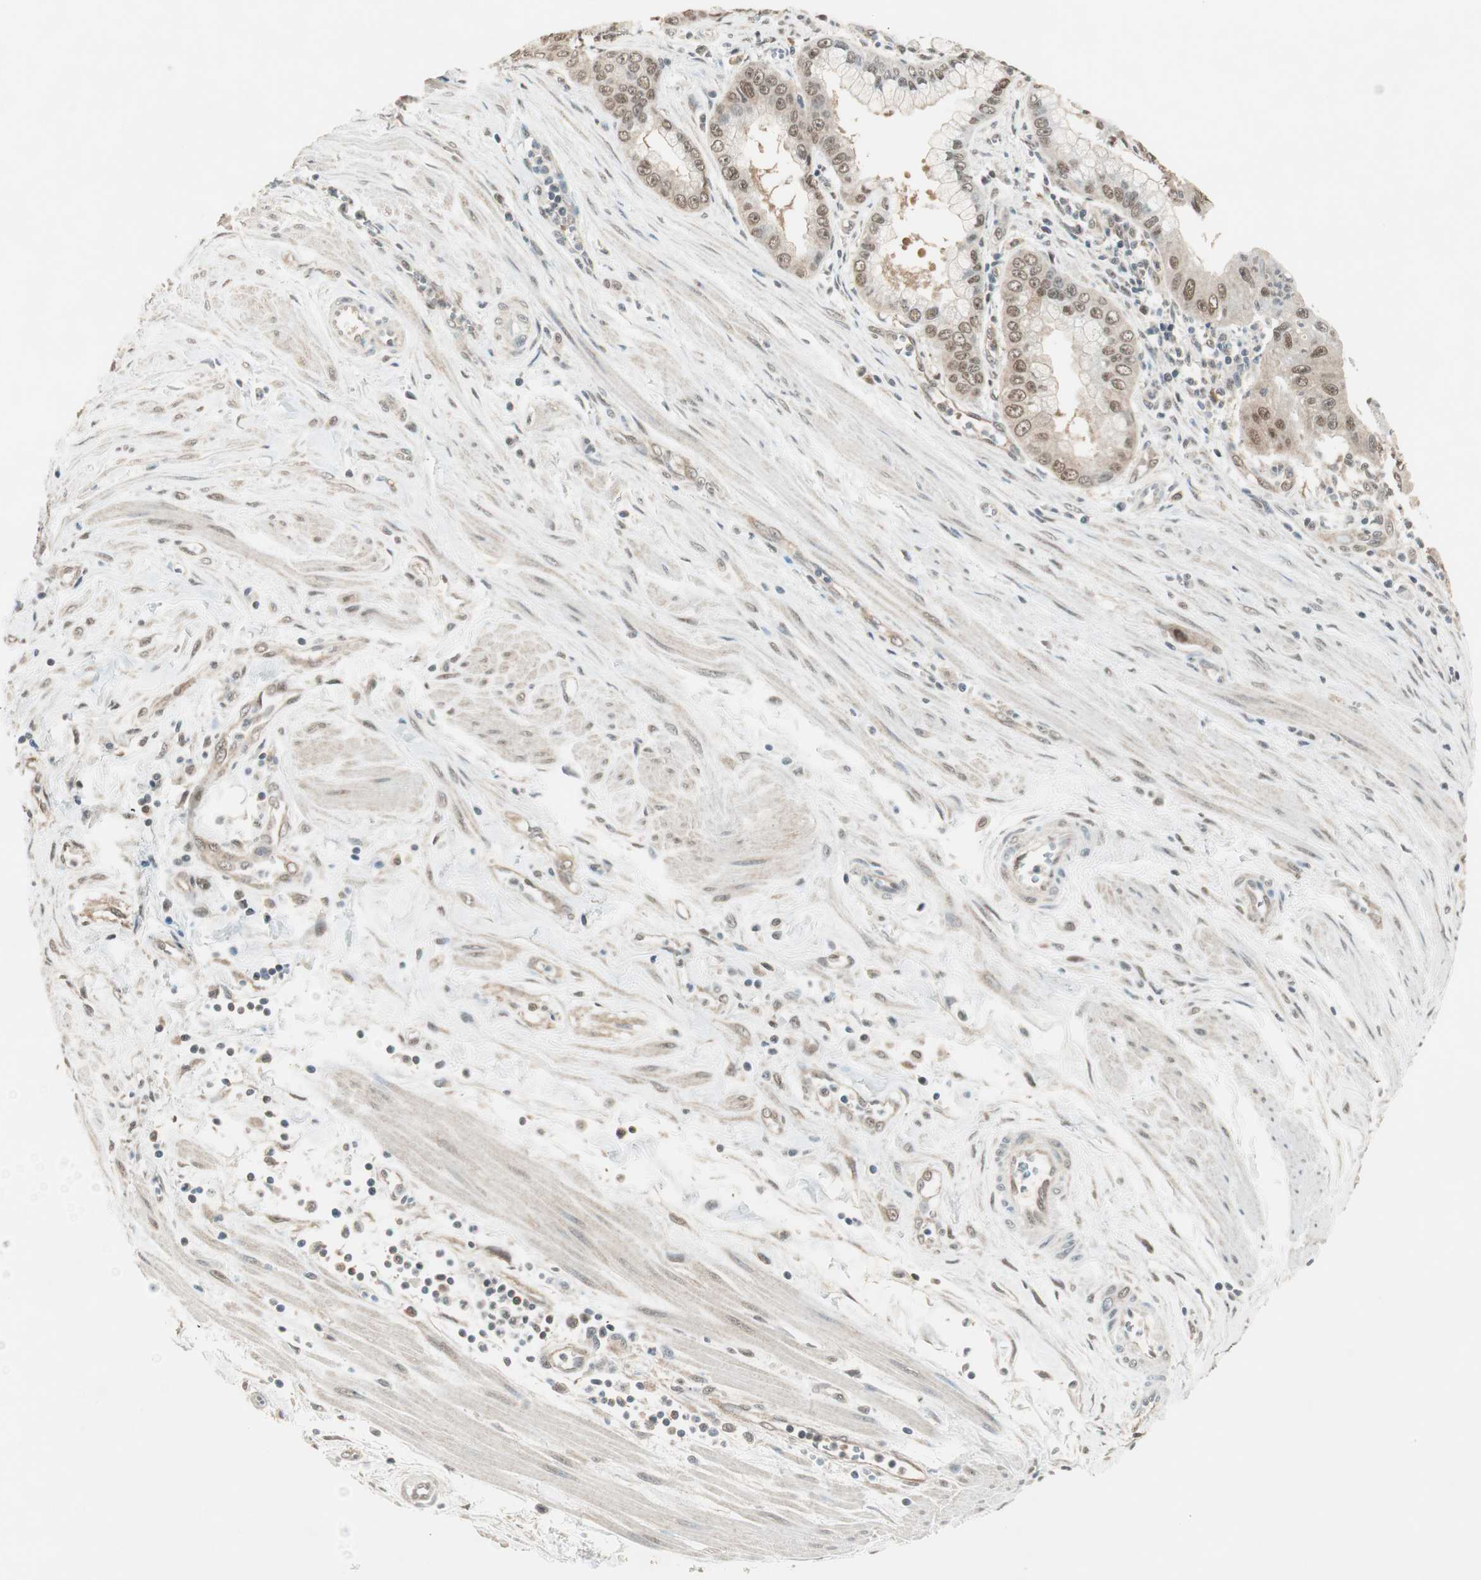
{"staining": {"intensity": "weak", "quantity": "25%-75%", "location": "cytoplasmic/membranous,nuclear"}, "tissue": "pancreatic cancer", "cell_type": "Tumor cells", "image_type": "cancer", "snomed": [{"axis": "morphology", "description": "Normal tissue, NOS"}, {"axis": "topography", "description": "Lymph node"}], "caption": "High-magnification brightfield microscopy of pancreatic cancer stained with DAB (brown) and counterstained with hematoxylin (blue). tumor cells exhibit weak cytoplasmic/membranous and nuclear positivity is seen in approximately25%-75% of cells.", "gene": "USP5", "patient": {"sex": "male", "age": 50}}